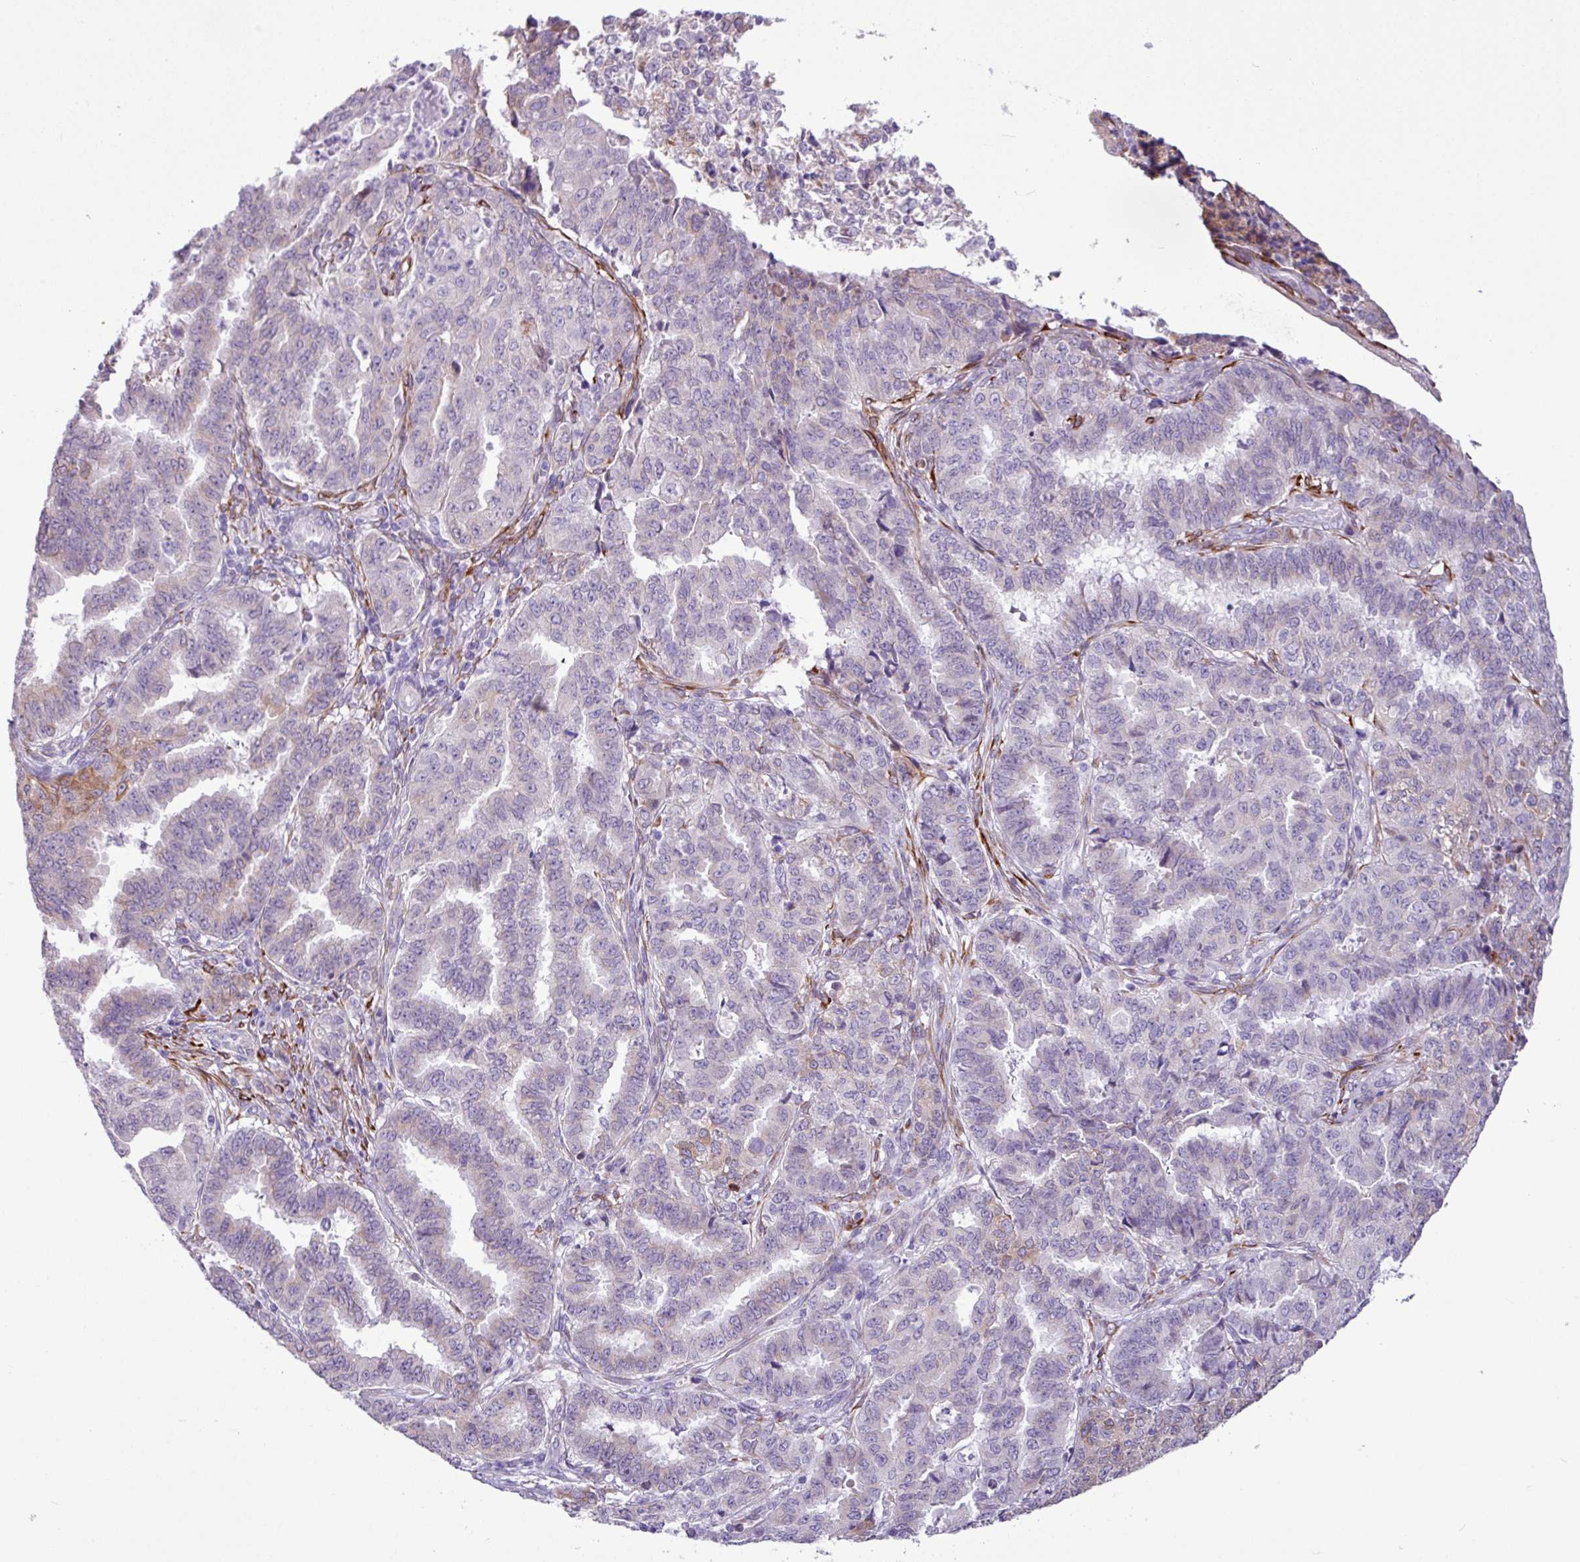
{"staining": {"intensity": "weak", "quantity": "25%-75%", "location": "cytoplasmic/membranous"}, "tissue": "endometrial cancer", "cell_type": "Tumor cells", "image_type": "cancer", "snomed": [{"axis": "morphology", "description": "Adenocarcinoma, NOS"}, {"axis": "topography", "description": "Endometrium"}], "caption": "IHC image of human adenocarcinoma (endometrial) stained for a protein (brown), which shows low levels of weak cytoplasmic/membranous staining in approximately 25%-75% of tumor cells.", "gene": "SLC38A1", "patient": {"sex": "female", "age": 50}}